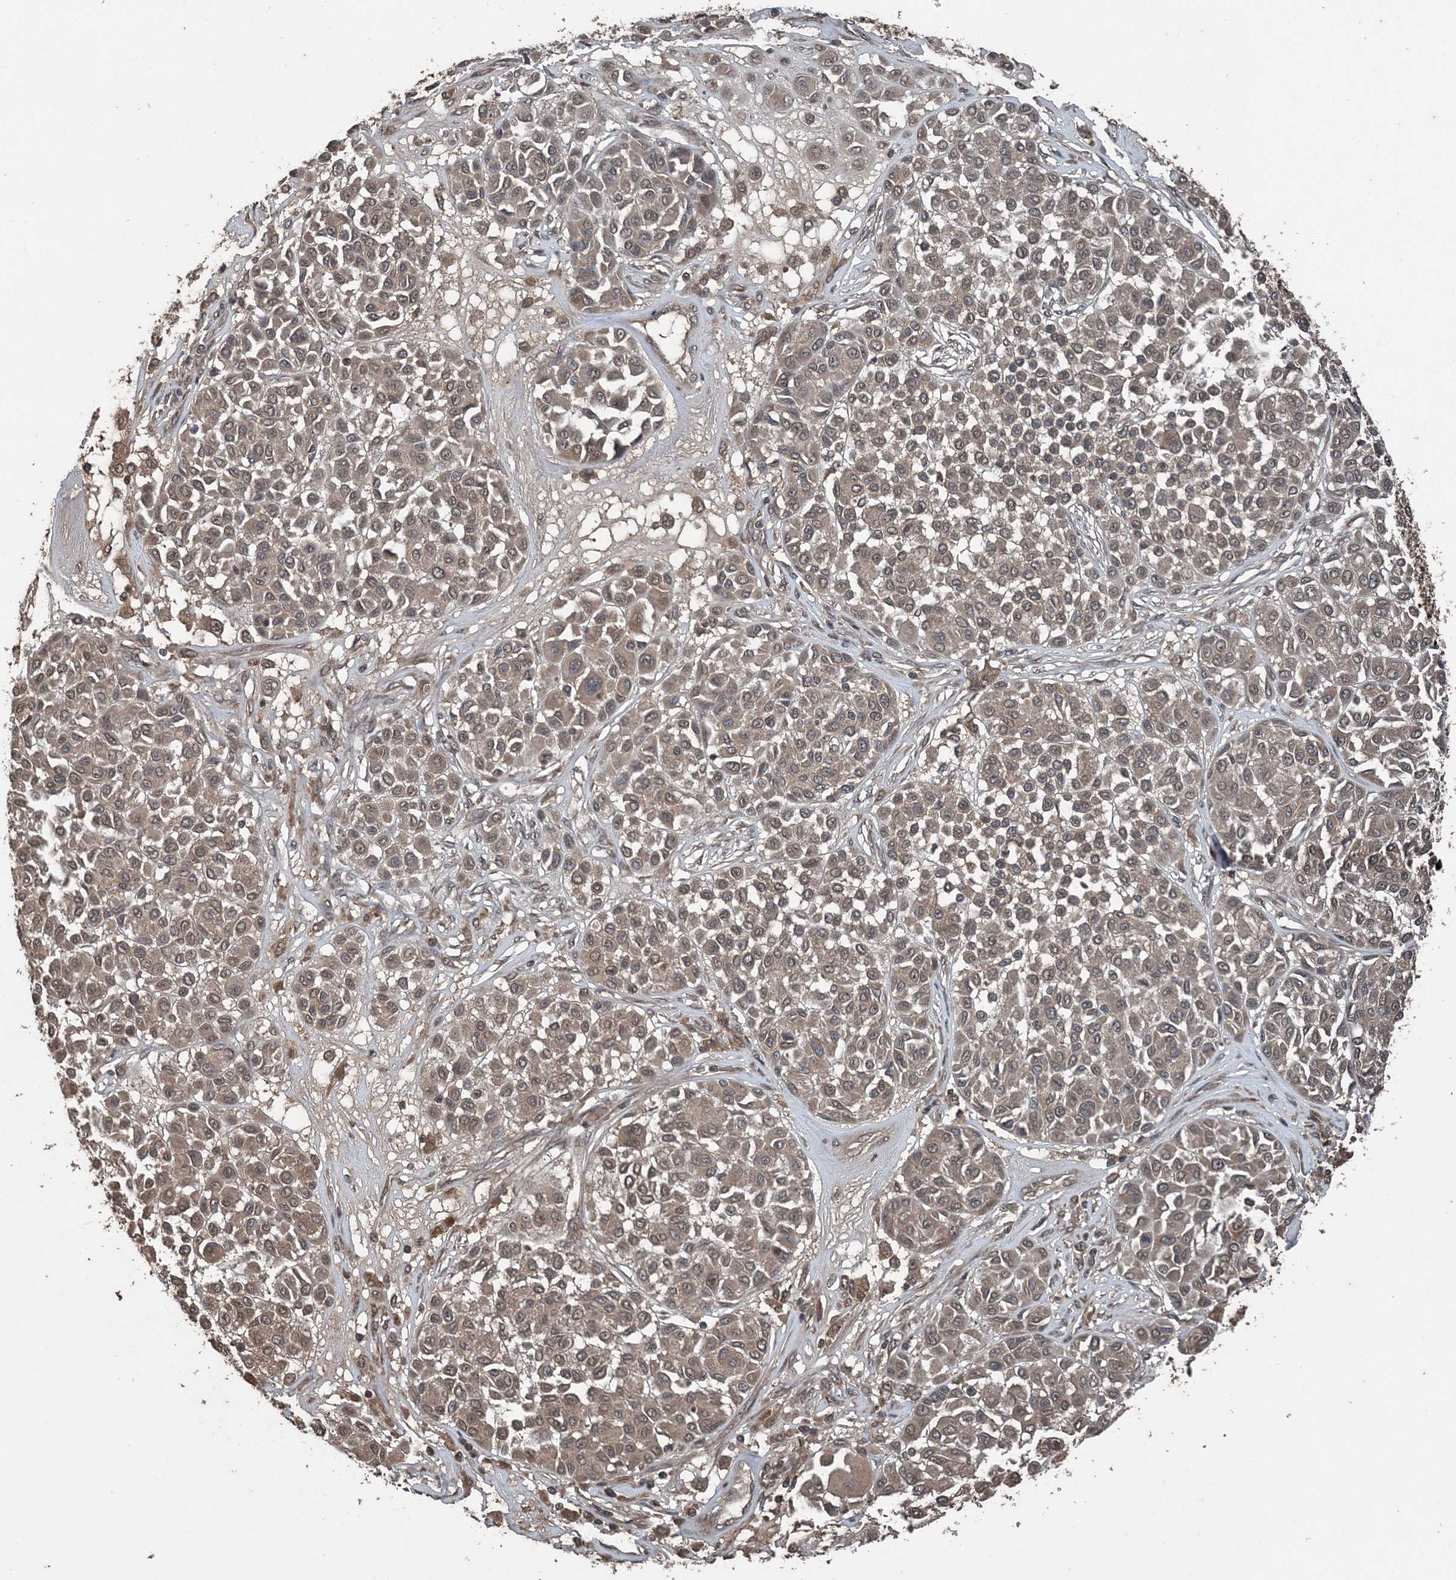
{"staining": {"intensity": "weak", "quantity": ">75%", "location": "cytoplasmic/membranous"}, "tissue": "melanoma", "cell_type": "Tumor cells", "image_type": "cancer", "snomed": [{"axis": "morphology", "description": "Malignant melanoma, Metastatic site"}, {"axis": "topography", "description": "Soft tissue"}], "caption": "The micrograph displays staining of melanoma, revealing weak cytoplasmic/membranous protein expression (brown color) within tumor cells. (DAB (3,3'-diaminobenzidine) IHC with brightfield microscopy, high magnification).", "gene": "CFL1", "patient": {"sex": "male", "age": 41}}